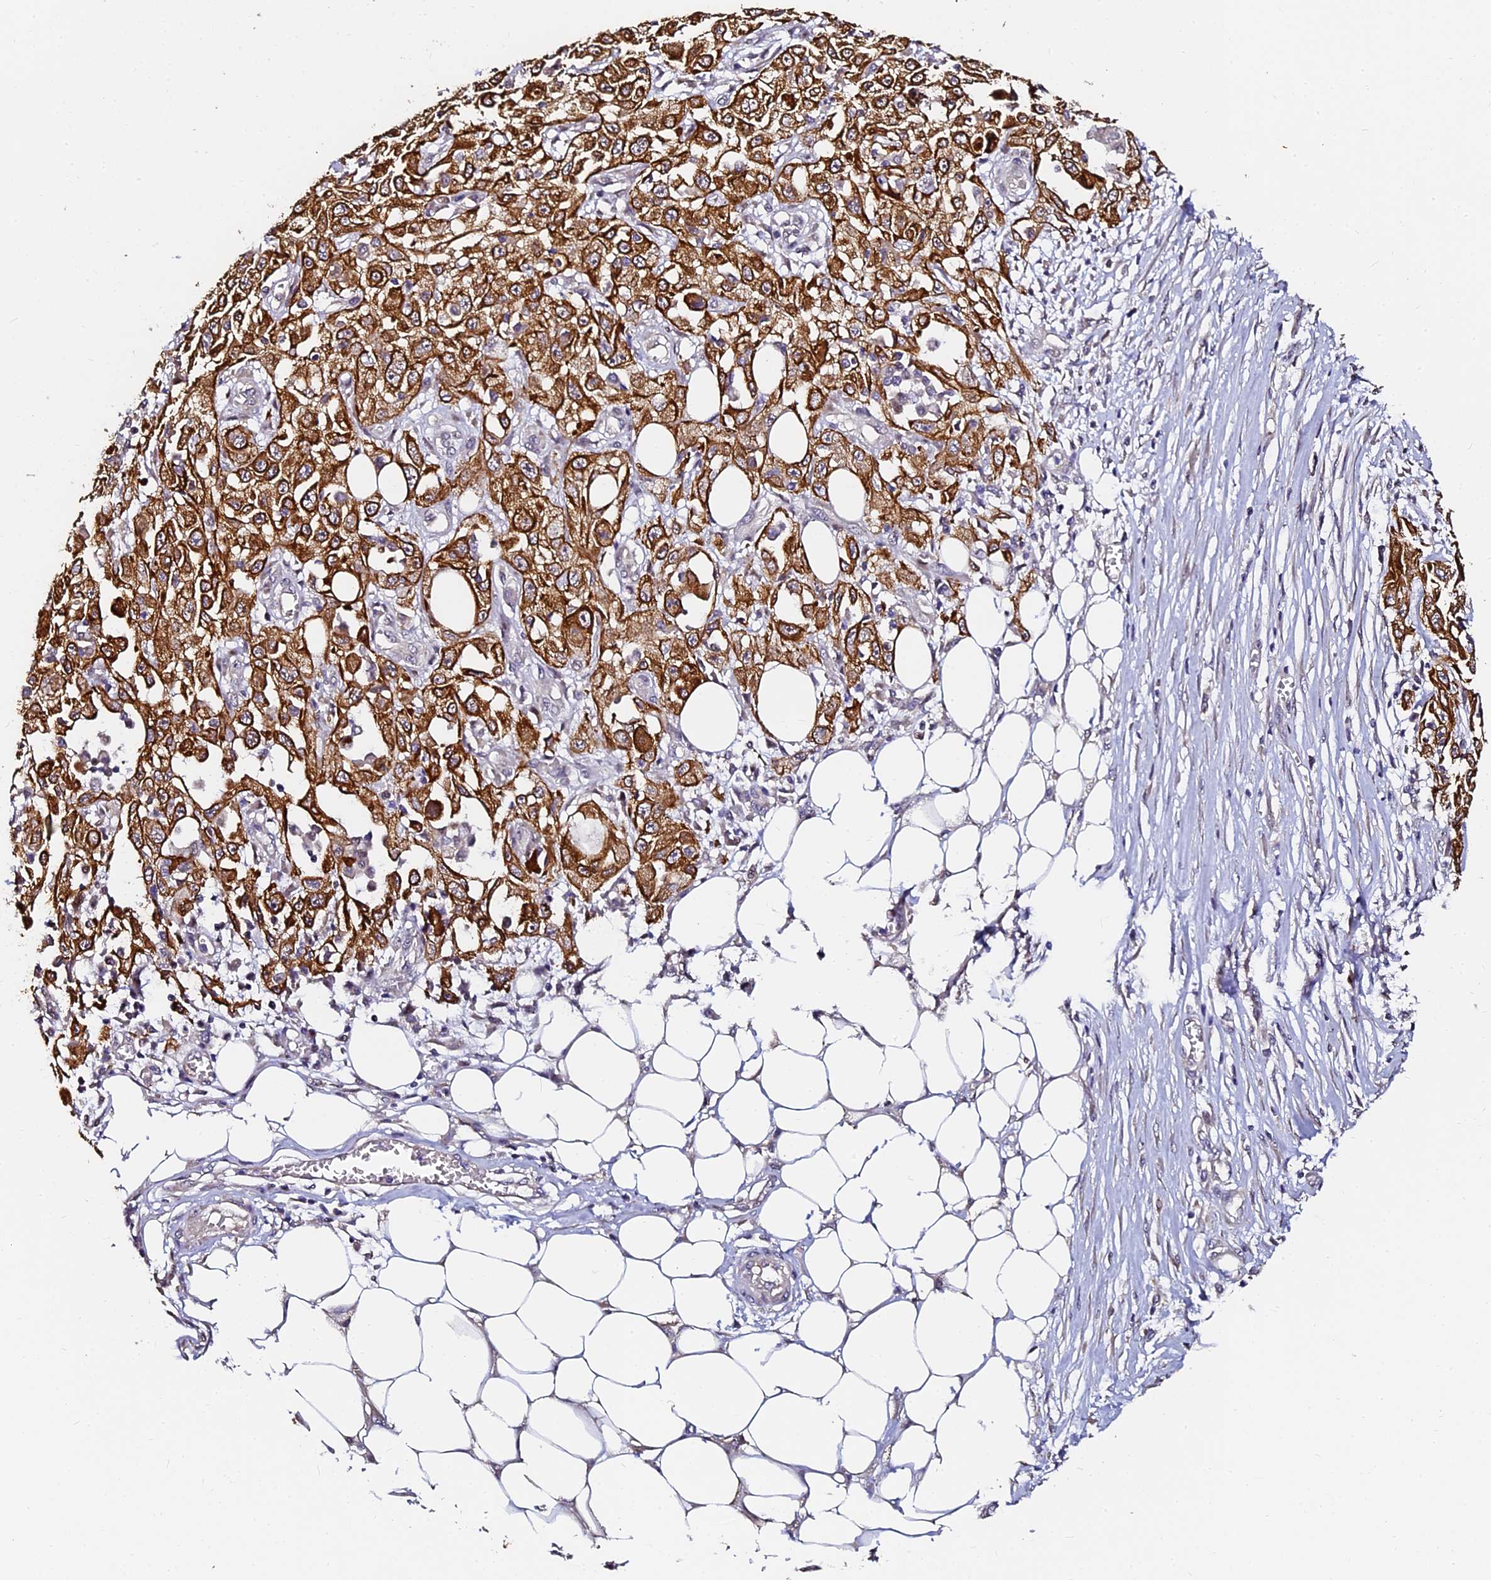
{"staining": {"intensity": "moderate", "quantity": ">75%", "location": "cytoplasmic/membranous"}, "tissue": "skin cancer", "cell_type": "Tumor cells", "image_type": "cancer", "snomed": [{"axis": "morphology", "description": "Squamous cell carcinoma, NOS"}, {"axis": "morphology", "description": "Squamous cell carcinoma, metastatic, NOS"}, {"axis": "topography", "description": "Skin"}, {"axis": "topography", "description": "Lymph node"}], "caption": "The histopathology image shows a brown stain indicating the presence of a protein in the cytoplasmic/membranous of tumor cells in skin squamous cell carcinoma.", "gene": "GPN3", "patient": {"sex": "male", "age": 75}}